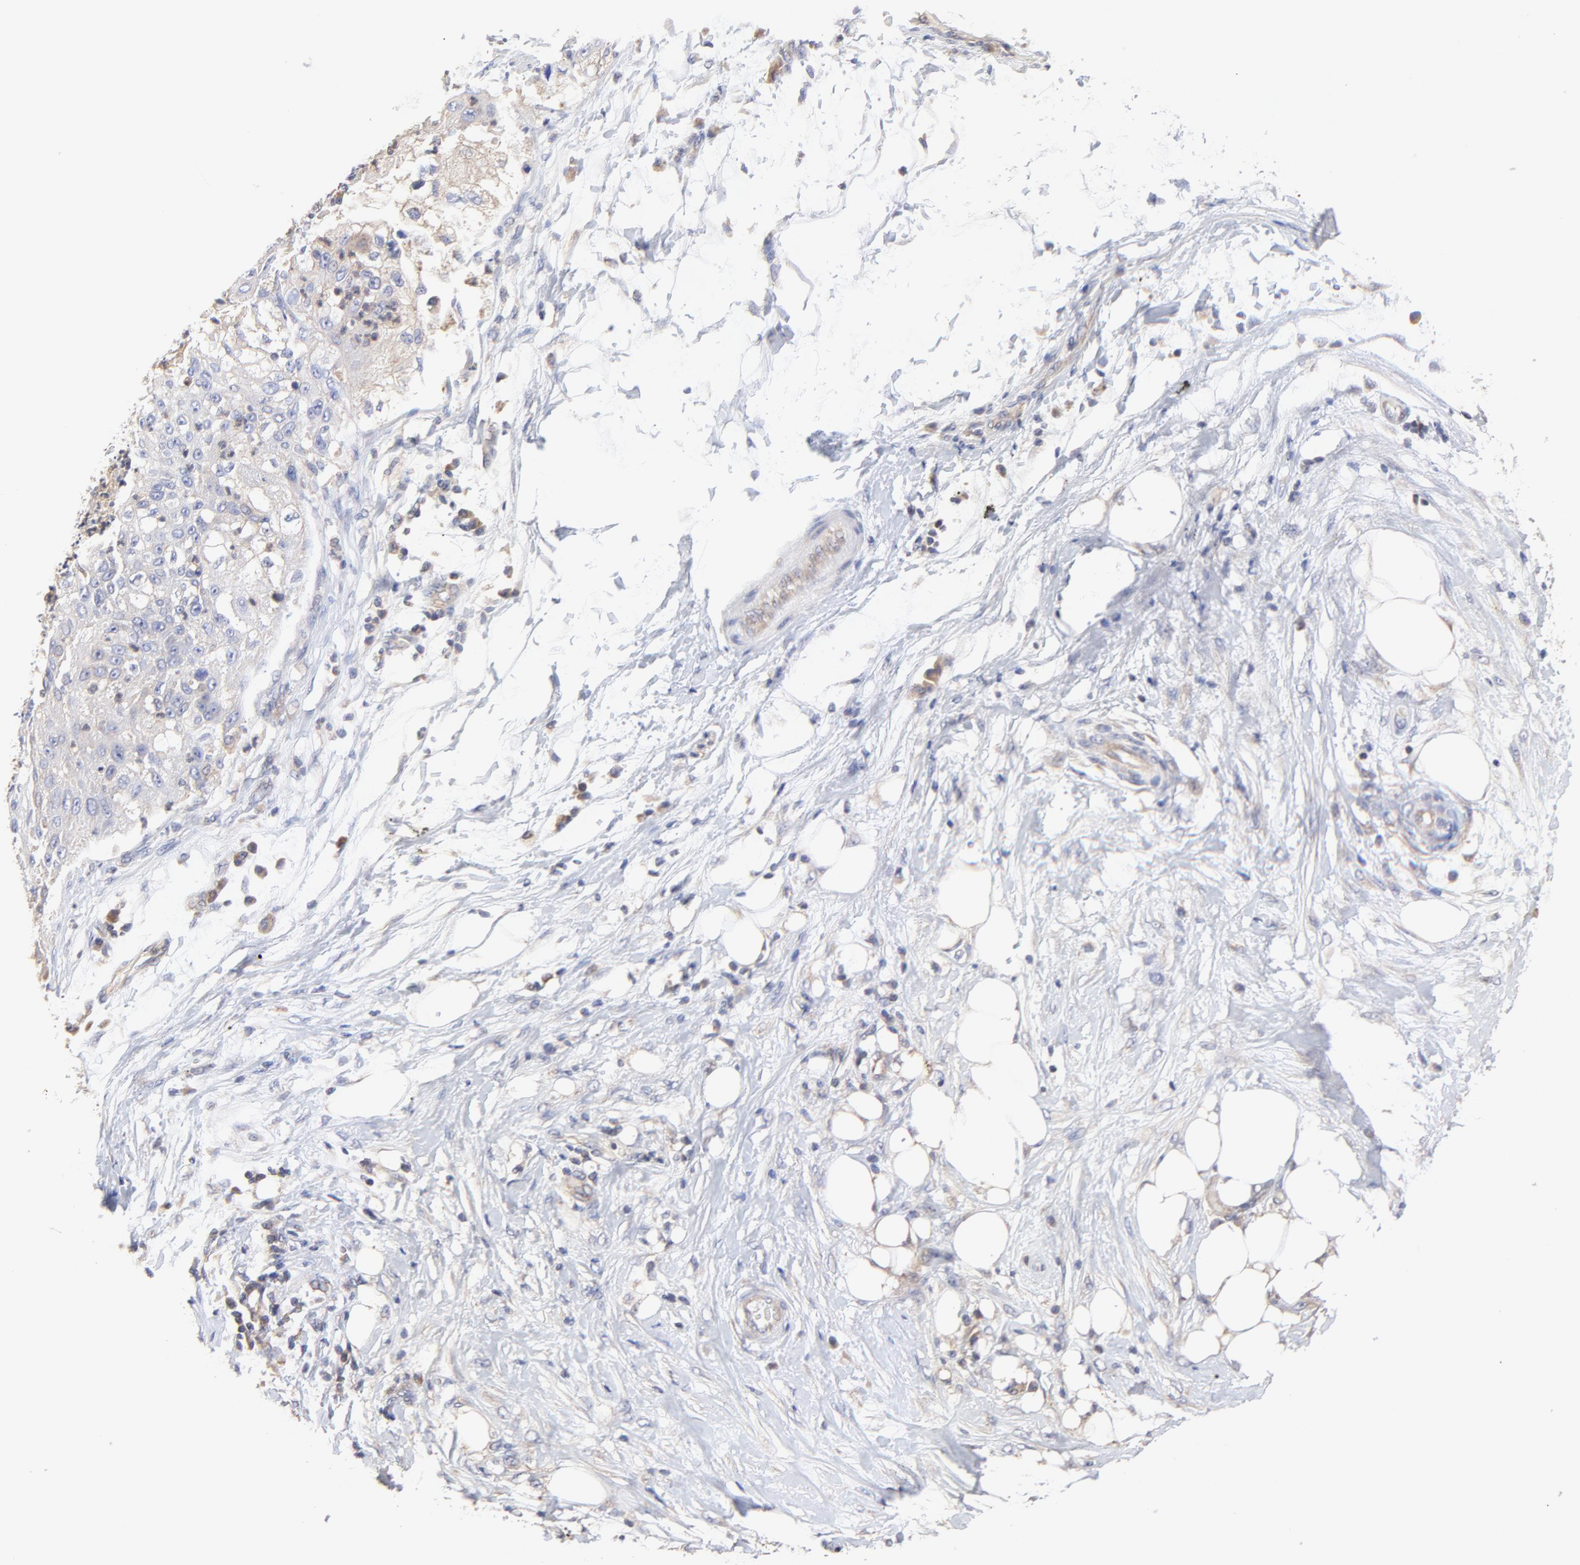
{"staining": {"intensity": "negative", "quantity": "none", "location": "none"}, "tissue": "lung cancer", "cell_type": "Tumor cells", "image_type": "cancer", "snomed": [{"axis": "morphology", "description": "Inflammation, NOS"}, {"axis": "morphology", "description": "Squamous cell carcinoma, NOS"}, {"axis": "topography", "description": "Lymph node"}, {"axis": "topography", "description": "Soft tissue"}, {"axis": "topography", "description": "Lung"}], "caption": "Tumor cells are negative for protein expression in human lung cancer.", "gene": "PCMT1", "patient": {"sex": "male", "age": 66}}